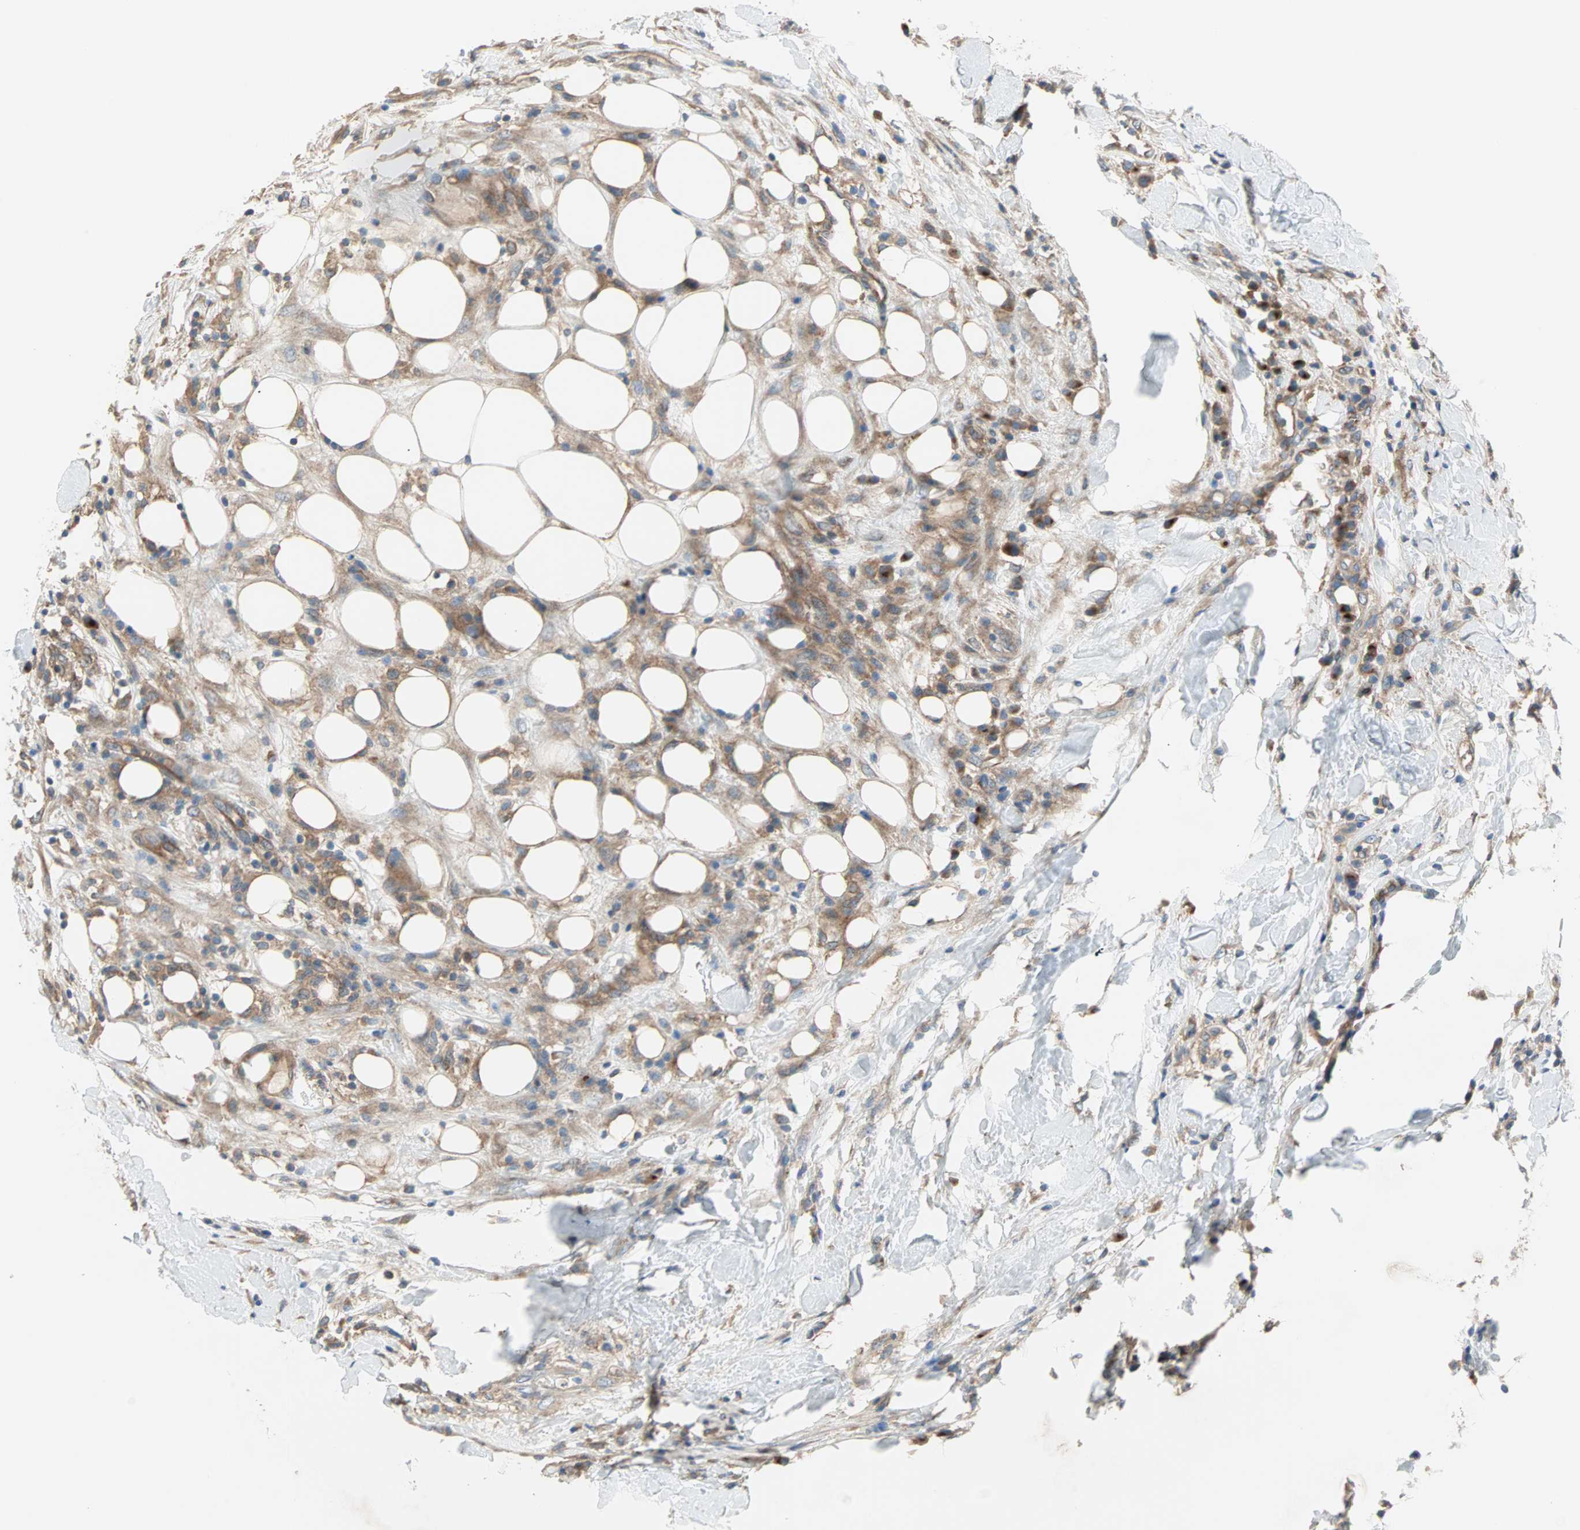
{"staining": {"intensity": "moderate", "quantity": ">75%", "location": "cytoplasmic/membranous"}, "tissue": "breast cancer", "cell_type": "Tumor cells", "image_type": "cancer", "snomed": [{"axis": "morphology", "description": "Duct carcinoma"}, {"axis": "topography", "description": "Breast"}], "caption": "Brown immunohistochemical staining in breast cancer (infiltrating ductal carcinoma) reveals moderate cytoplasmic/membranous staining in about >75% of tumor cells. The staining is performed using DAB brown chromogen to label protein expression. The nuclei are counter-stained blue using hematoxylin.", "gene": "PDE8A", "patient": {"sex": "female", "age": 37}}